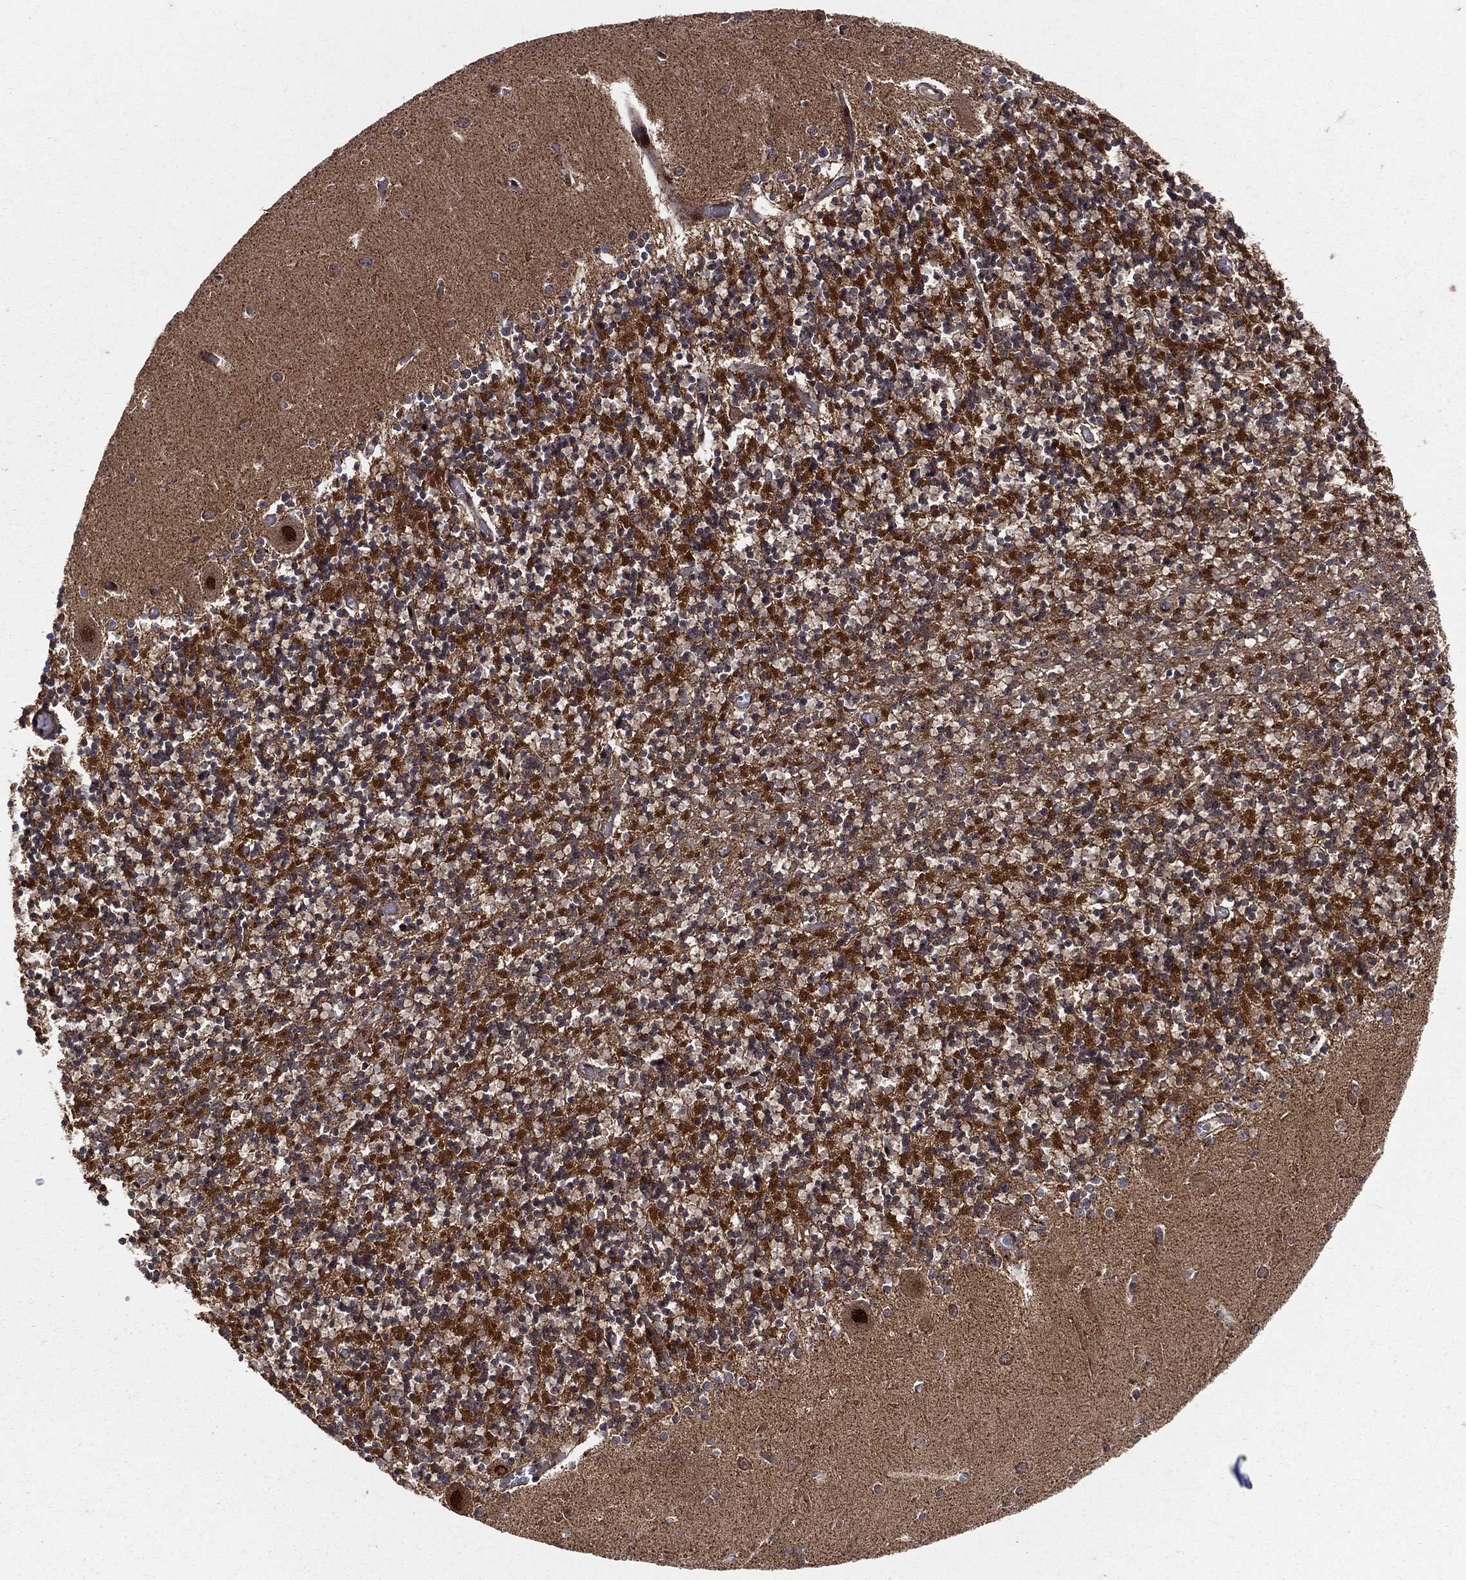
{"staining": {"intensity": "negative", "quantity": "none", "location": "none"}, "tissue": "cerebellum", "cell_type": "Cells in granular layer", "image_type": "normal", "snomed": [{"axis": "morphology", "description": "Normal tissue, NOS"}, {"axis": "topography", "description": "Cerebellum"}], "caption": "A micrograph of human cerebellum is negative for staining in cells in granular layer. The staining was performed using DAB to visualize the protein expression in brown, while the nuclei were stained in blue with hematoxylin (Magnification: 20x).", "gene": "MDM2", "patient": {"sex": "female", "age": 64}}